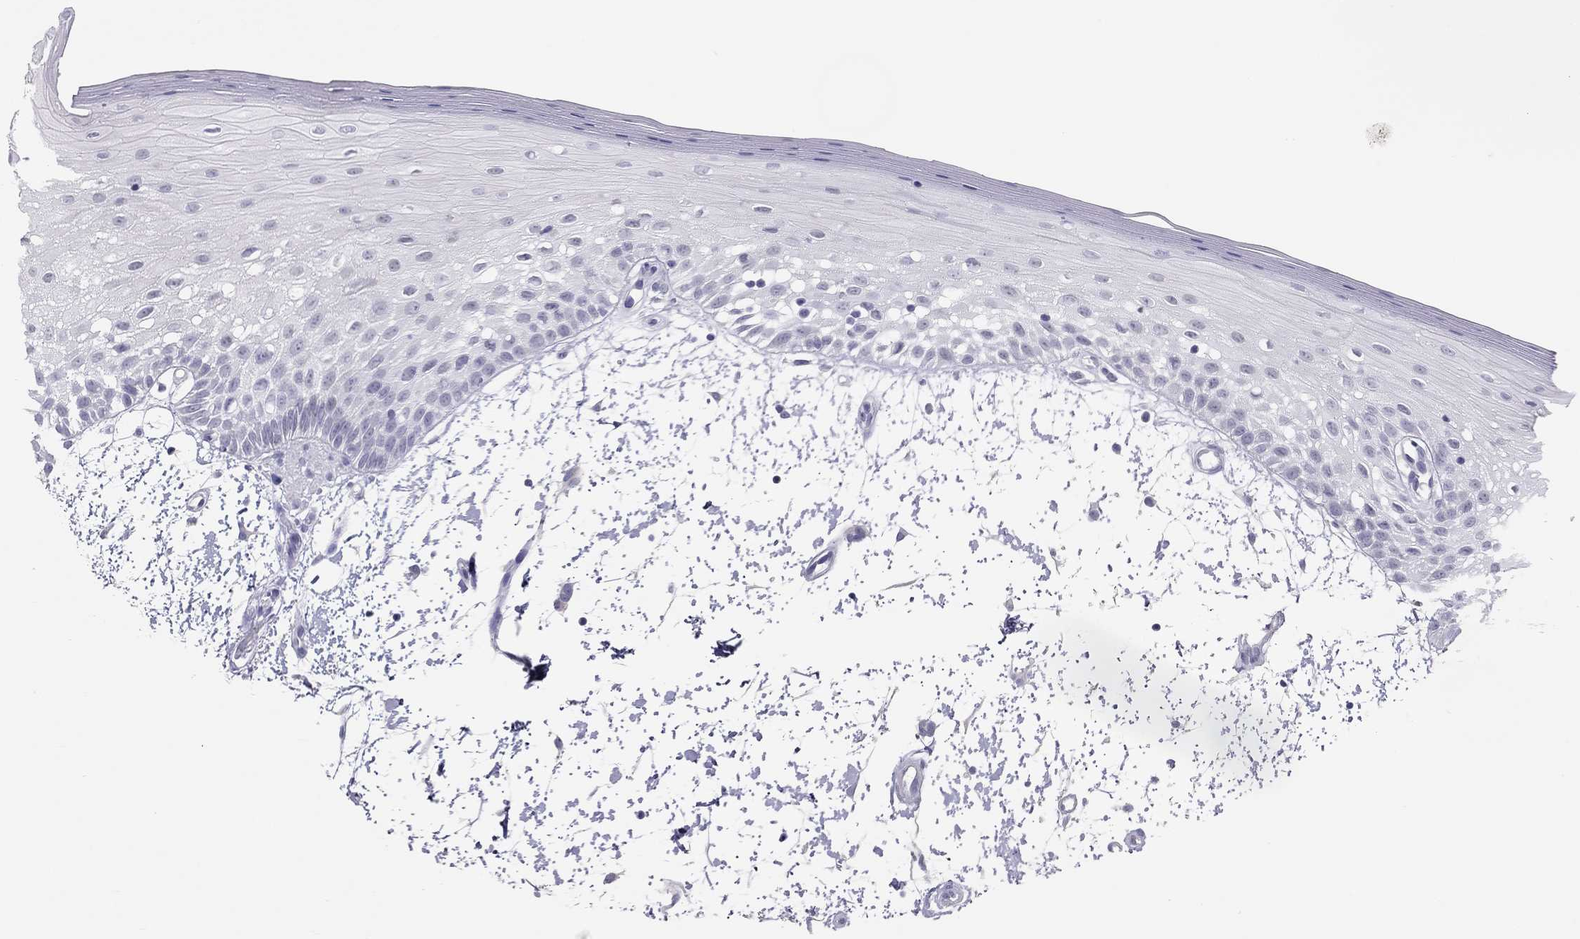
{"staining": {"intensity": "negative", "quantity": "none", "location": "none"}, "tissue": "oral mucosa", "cell_type": "Squamous epithelial cells", "image_type": "normal", "snomed": [{"axis": "morphology", "description": "Normal tissue, NOS"}, {"axis": "morphology", "description": "Squamous cell carcinoma, NOS"}, {"axis": "topography", "description": "Oral tissue"}, {"axis": "topography", "description": "Head-Neck"}], "caption": "Photomicrograph shows no protein expression in squamous epithelial cells of unremarkable oral mucosa. (DAB (3,3'-diaminobenzidine) immunohistochemistry with hematoxylin counter stain).", "gene": "SPATA12", "patient": {"sex": "female", "age": 75}}